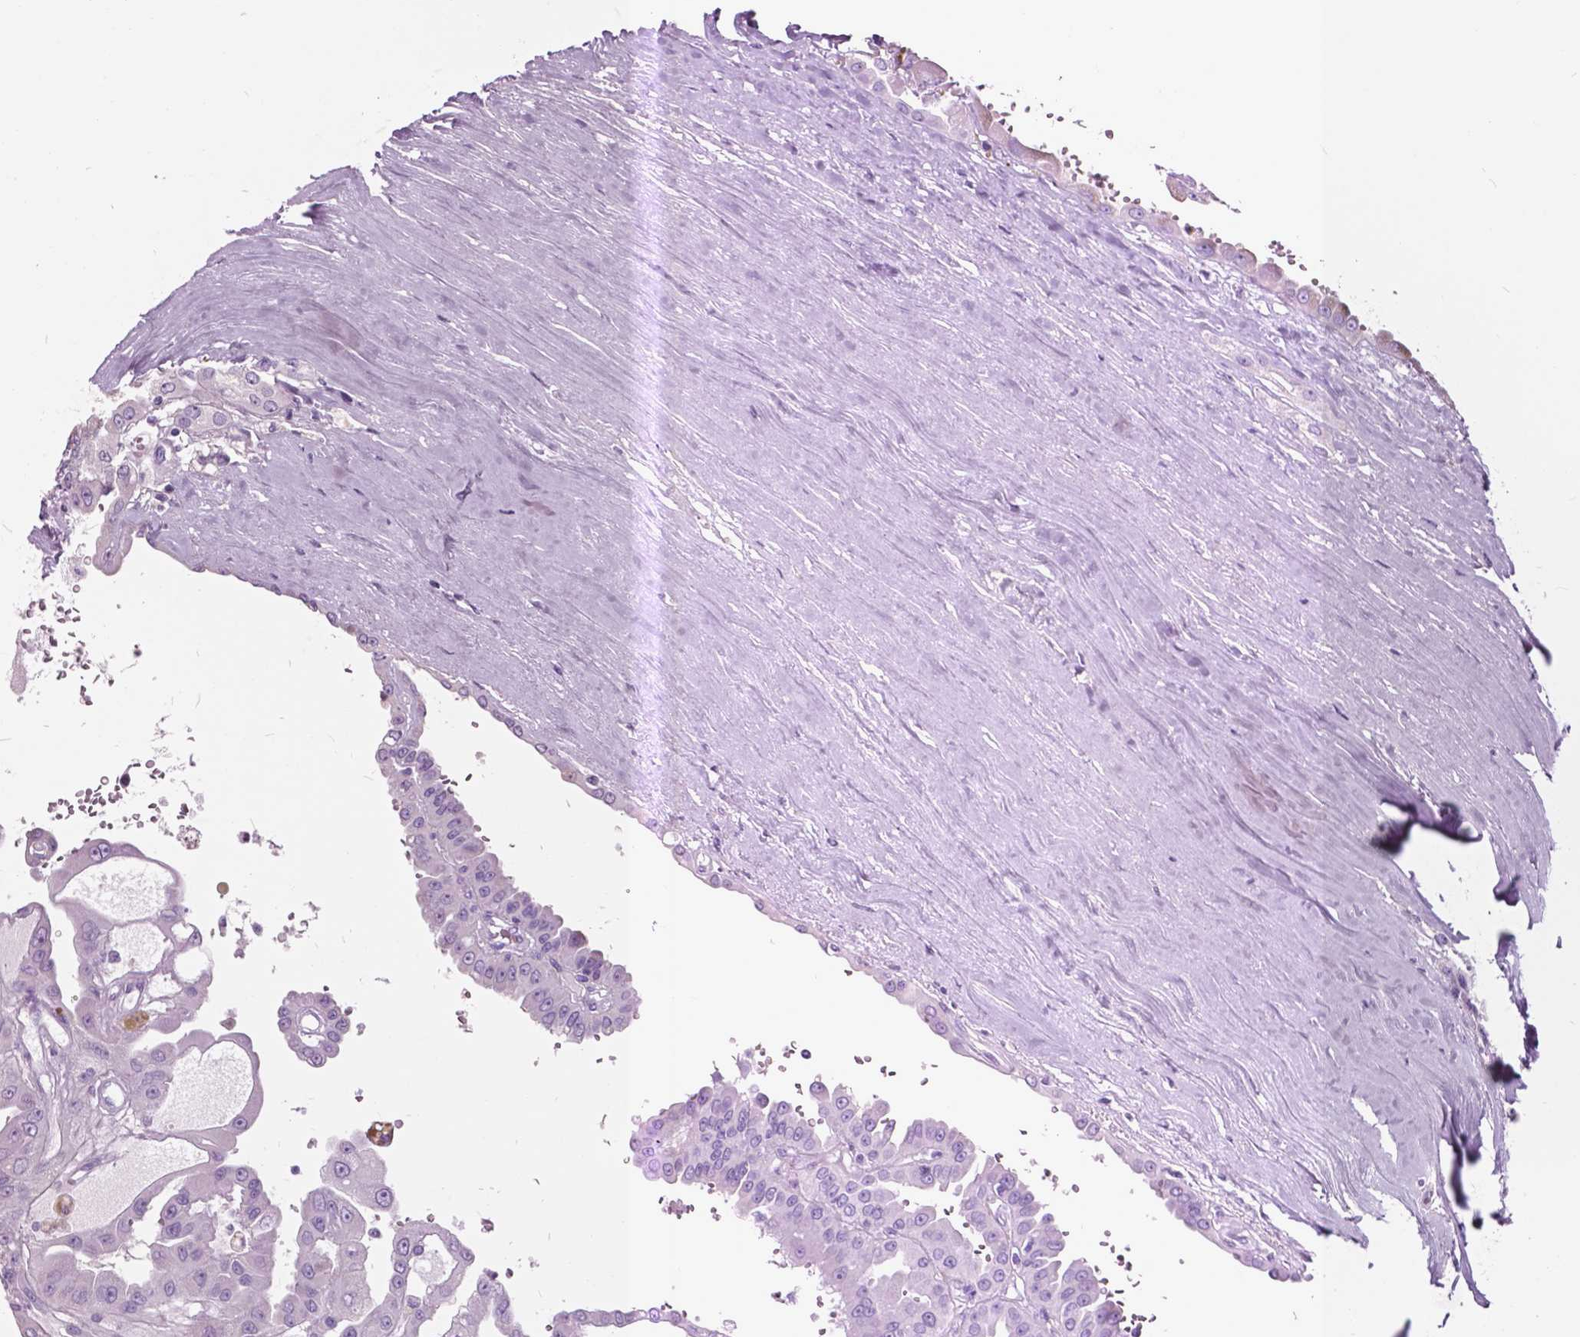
{"staining": {"intensity": "negative", "quantity": "none", "location": "none"}, "tissue": "renal cancer", "cell_type": "Tumor cells", "image_type": "cancer", "snomed": [{"axis": "morphology", "description": "Adenocarcinoma, NOS"}, {"axis": "topography", "description": "Kidney"}], "caption": "Tumor cells show no significant expression in renal cancer (adenocarcinoma).", "gene": "GDF9", "patient": {"sex": "male", "age": 58}}